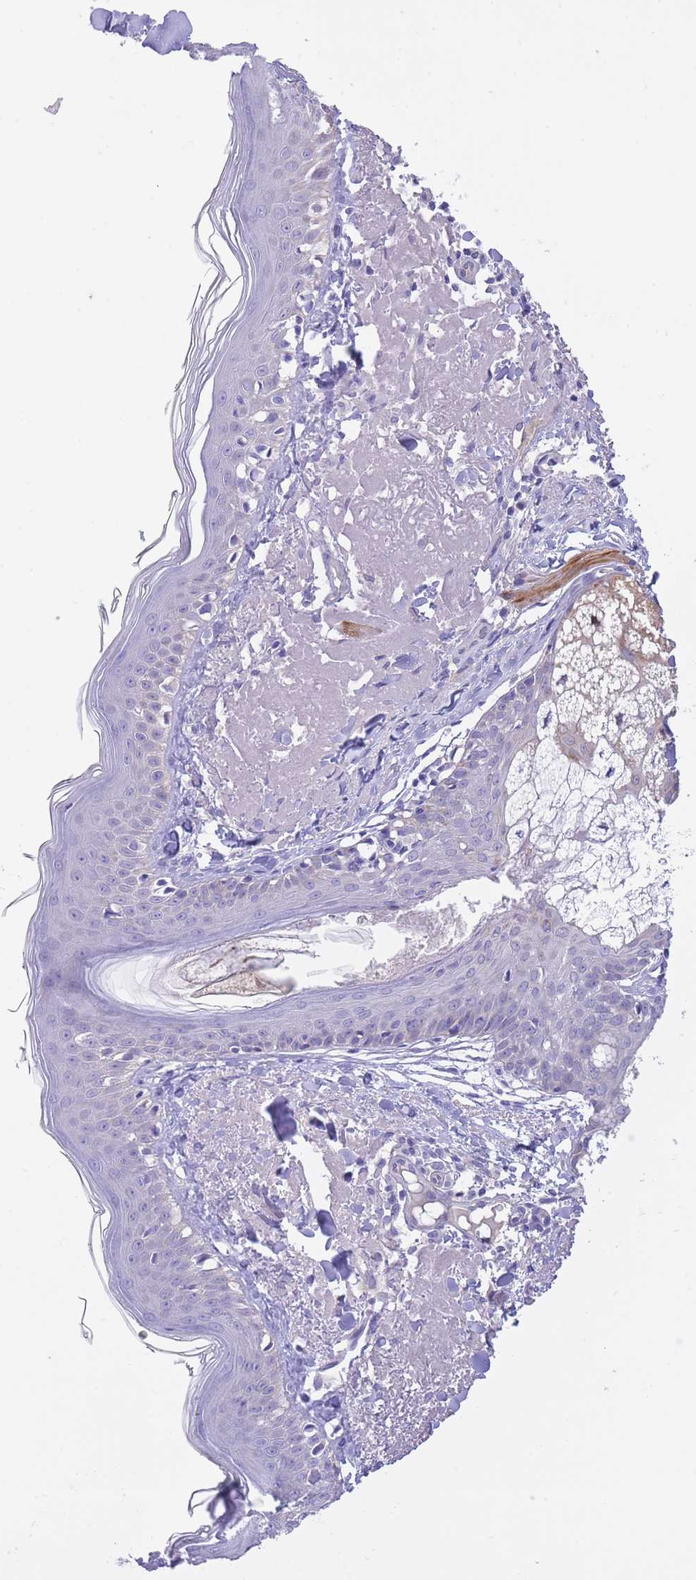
{"staining": {"intensity": "negative", "quantity": "none", "location": "none"}, "tissue": "skin", "cell_type": "Fibroblasts", "image_type": "normal", "snomed": [{"axis": "morphology", "description": "Normal tissue, NOS"}, {"axis": "morphology", "description": "Malignant melanoma, NOS"}, {"axis": "topography", "description": "Skin"}], "caption": "Immunohistochemical staining of unremarkable skin exhibits no significant positivity in fibroblasts.", "gene": "PGM1", "patient": {"sex": "male", "age": 80}}